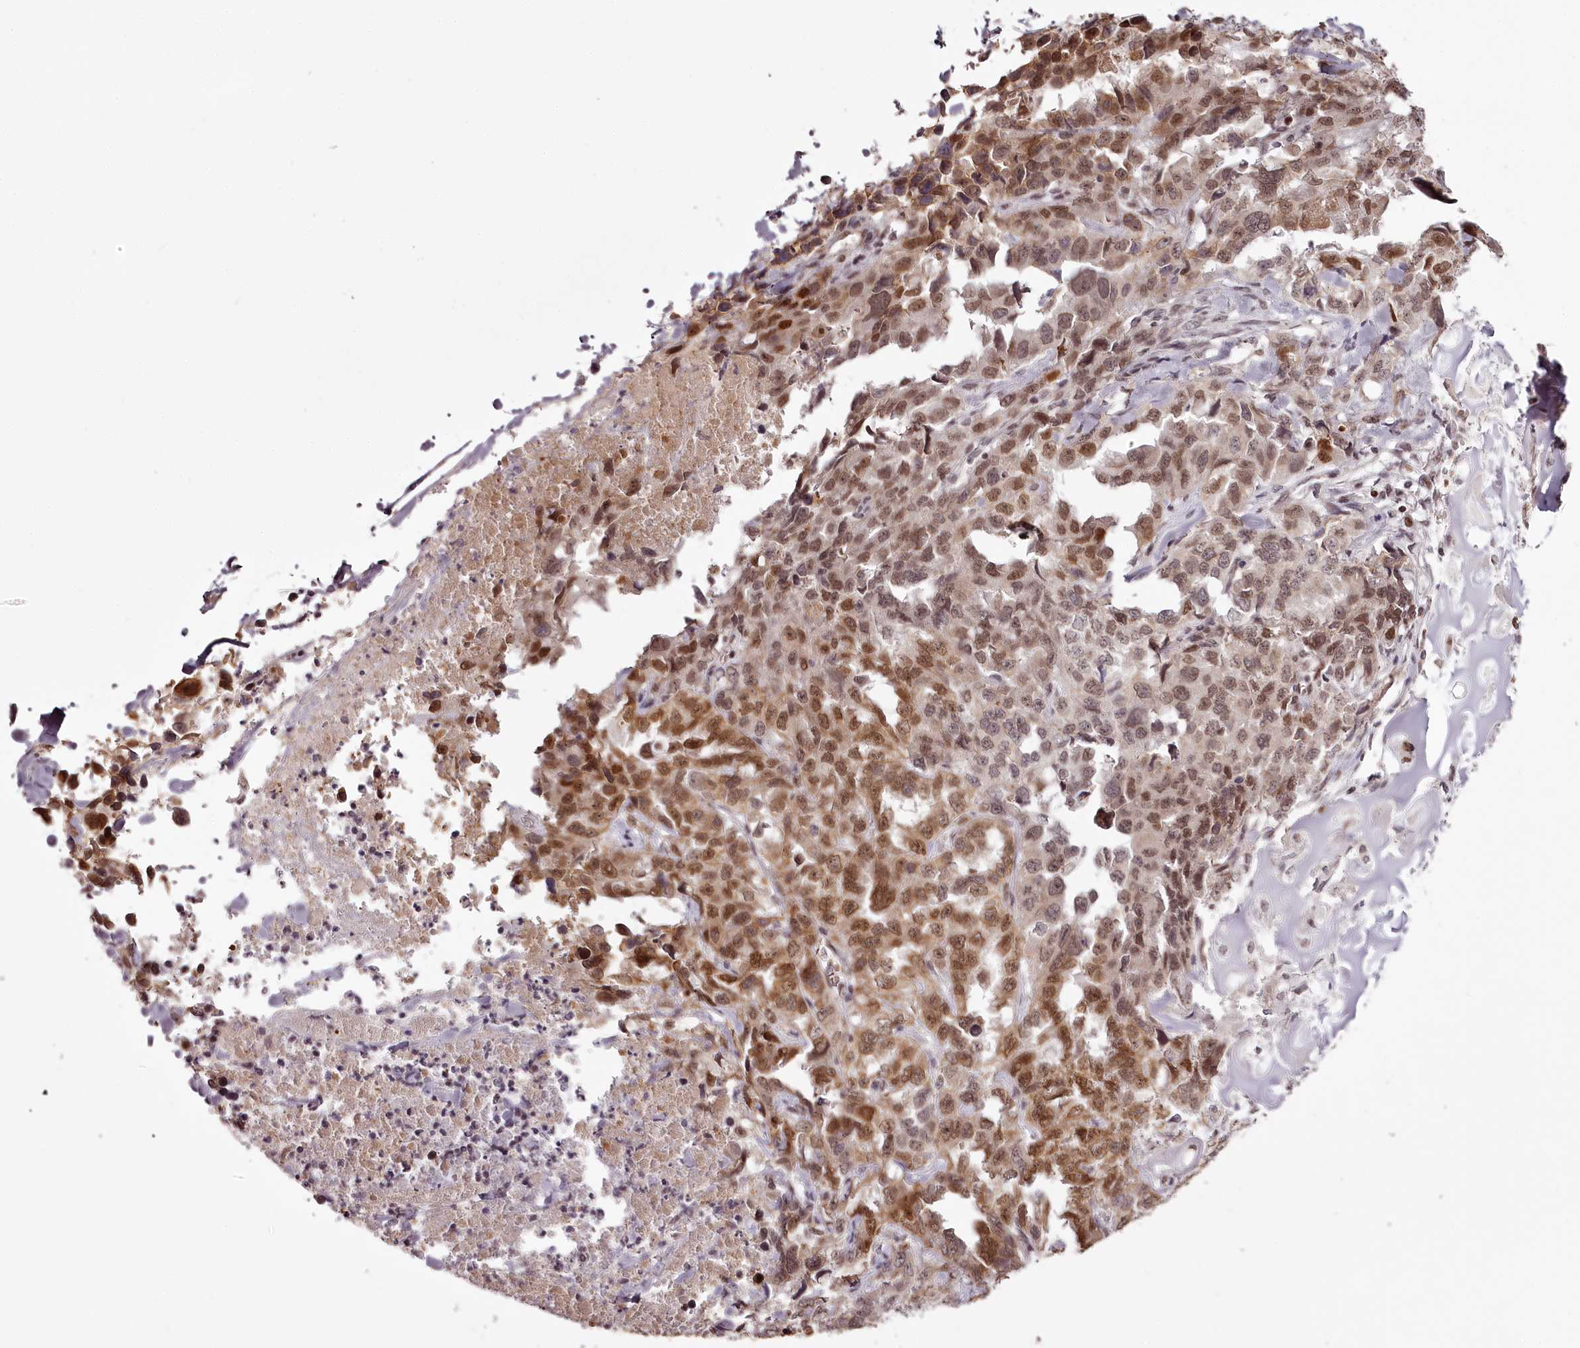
{"staining": {"intensity": "moderate", "quantity": "25%-75%", "location": "cytoplasmic/membranous,nuclear"}, "tissue": "lung cancer", "cell_type": "Tumor cells", "image_type": "cancer", "snomed": [{"axis": "morphology", "description": "Adenocarcinoma, NOS"}, {"axis": "topography", "description": "Lung"}], "caption": "Protein staining reveals moderate cytoplasmic/membranous and nuclear expression in approximately 25%-75% of tumor cells in lung cancer. Using DAB (3,3'-diaminobenzidine) (brown) and hematoxylin (blue) stains, captured at high magnification using brightfield microscopy.", "gene": "THYN1", "patient": {"sex": "female", "age": 51}}